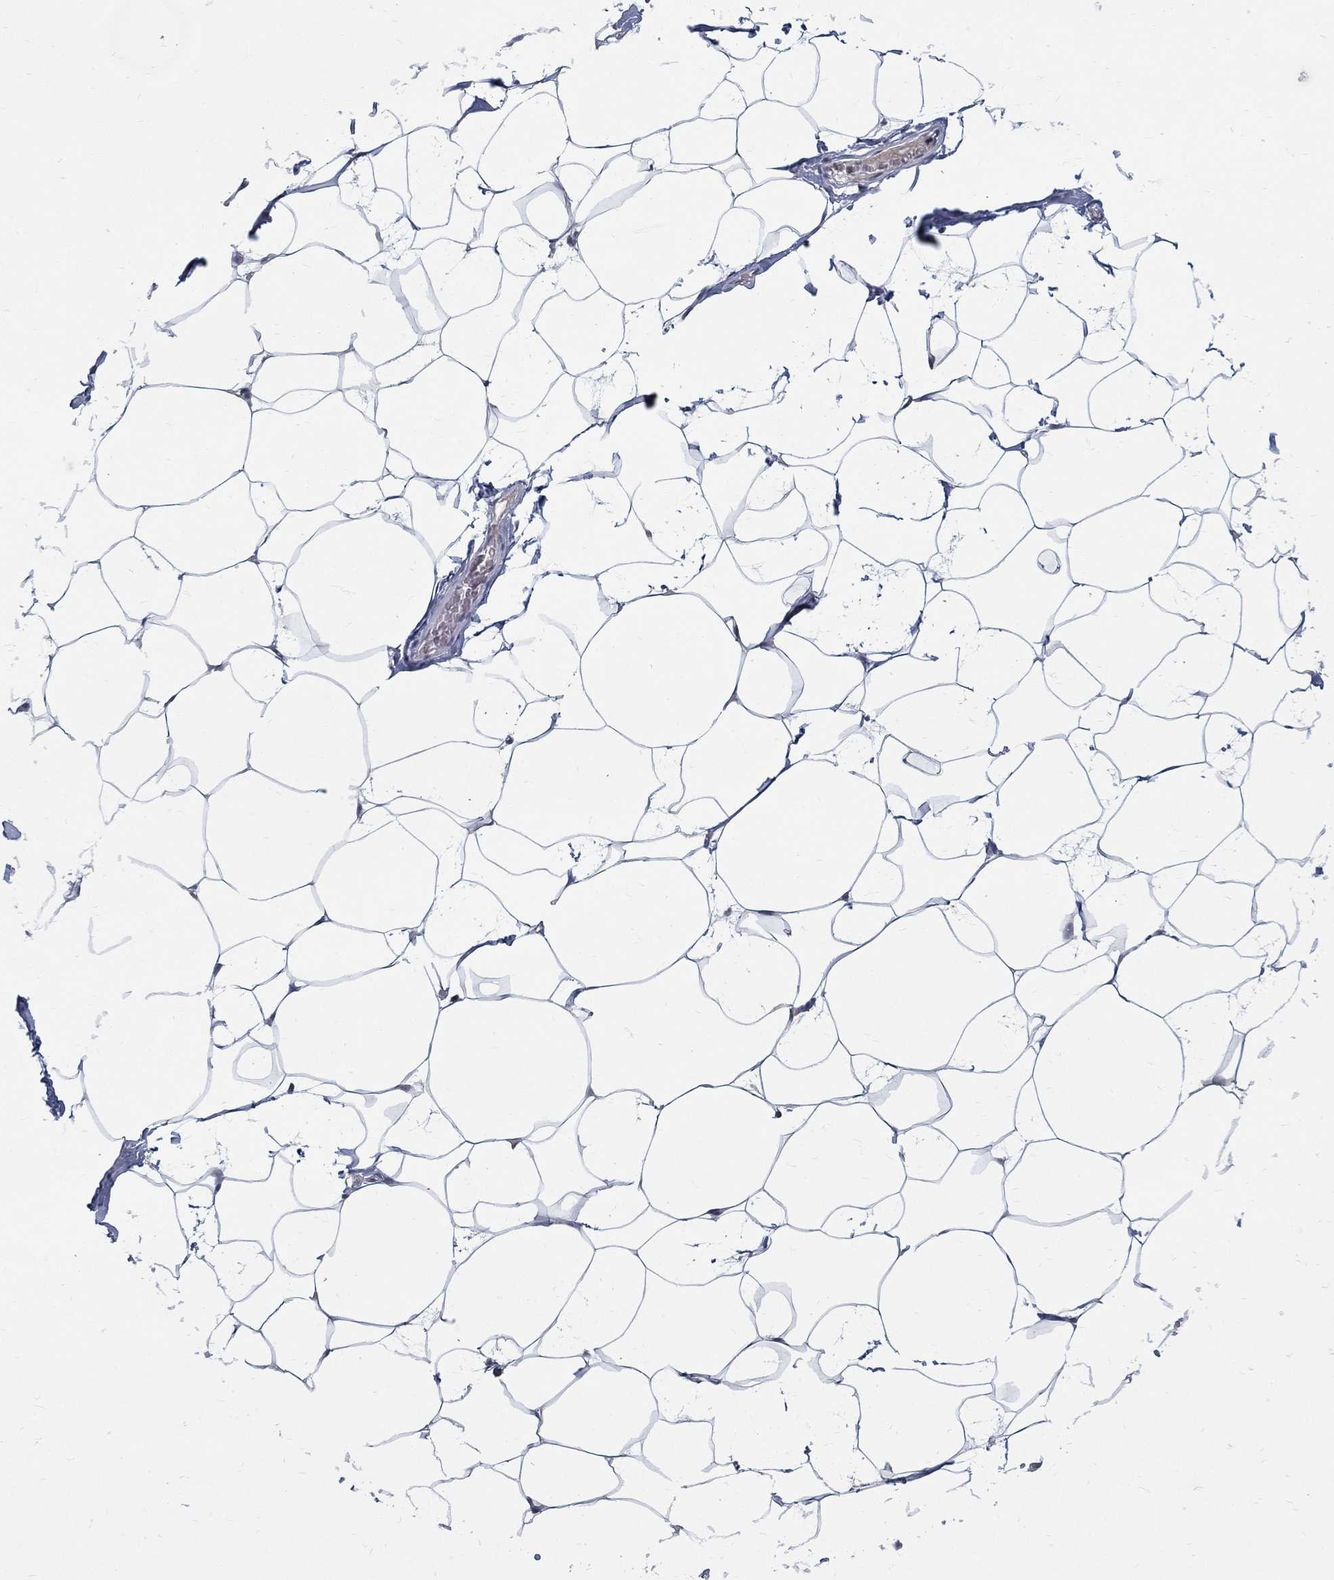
{"staining": {"intensity": "negative", "quantity": "none", "location": "none"}, "tissue": "breast", "cell_type": "Adipocytes", "image_type": "normal", "snomed": [{"axis": "morphology", "description": "Normal tissue, NOS"}, {"axis": "topography", "description": "Breast"}], "caption": "Protein analysis of normal breast exhibits no significant positivity in adipocytes. (Stains: DAB (3,3'-diaminobenzidine) immunohistochemistry with hematoxylin counter stain, Microscopy: brightfield microscopy at high magnification).", "gene": "BHLHE22", "patient": {"sex": "female", "age": 32}}